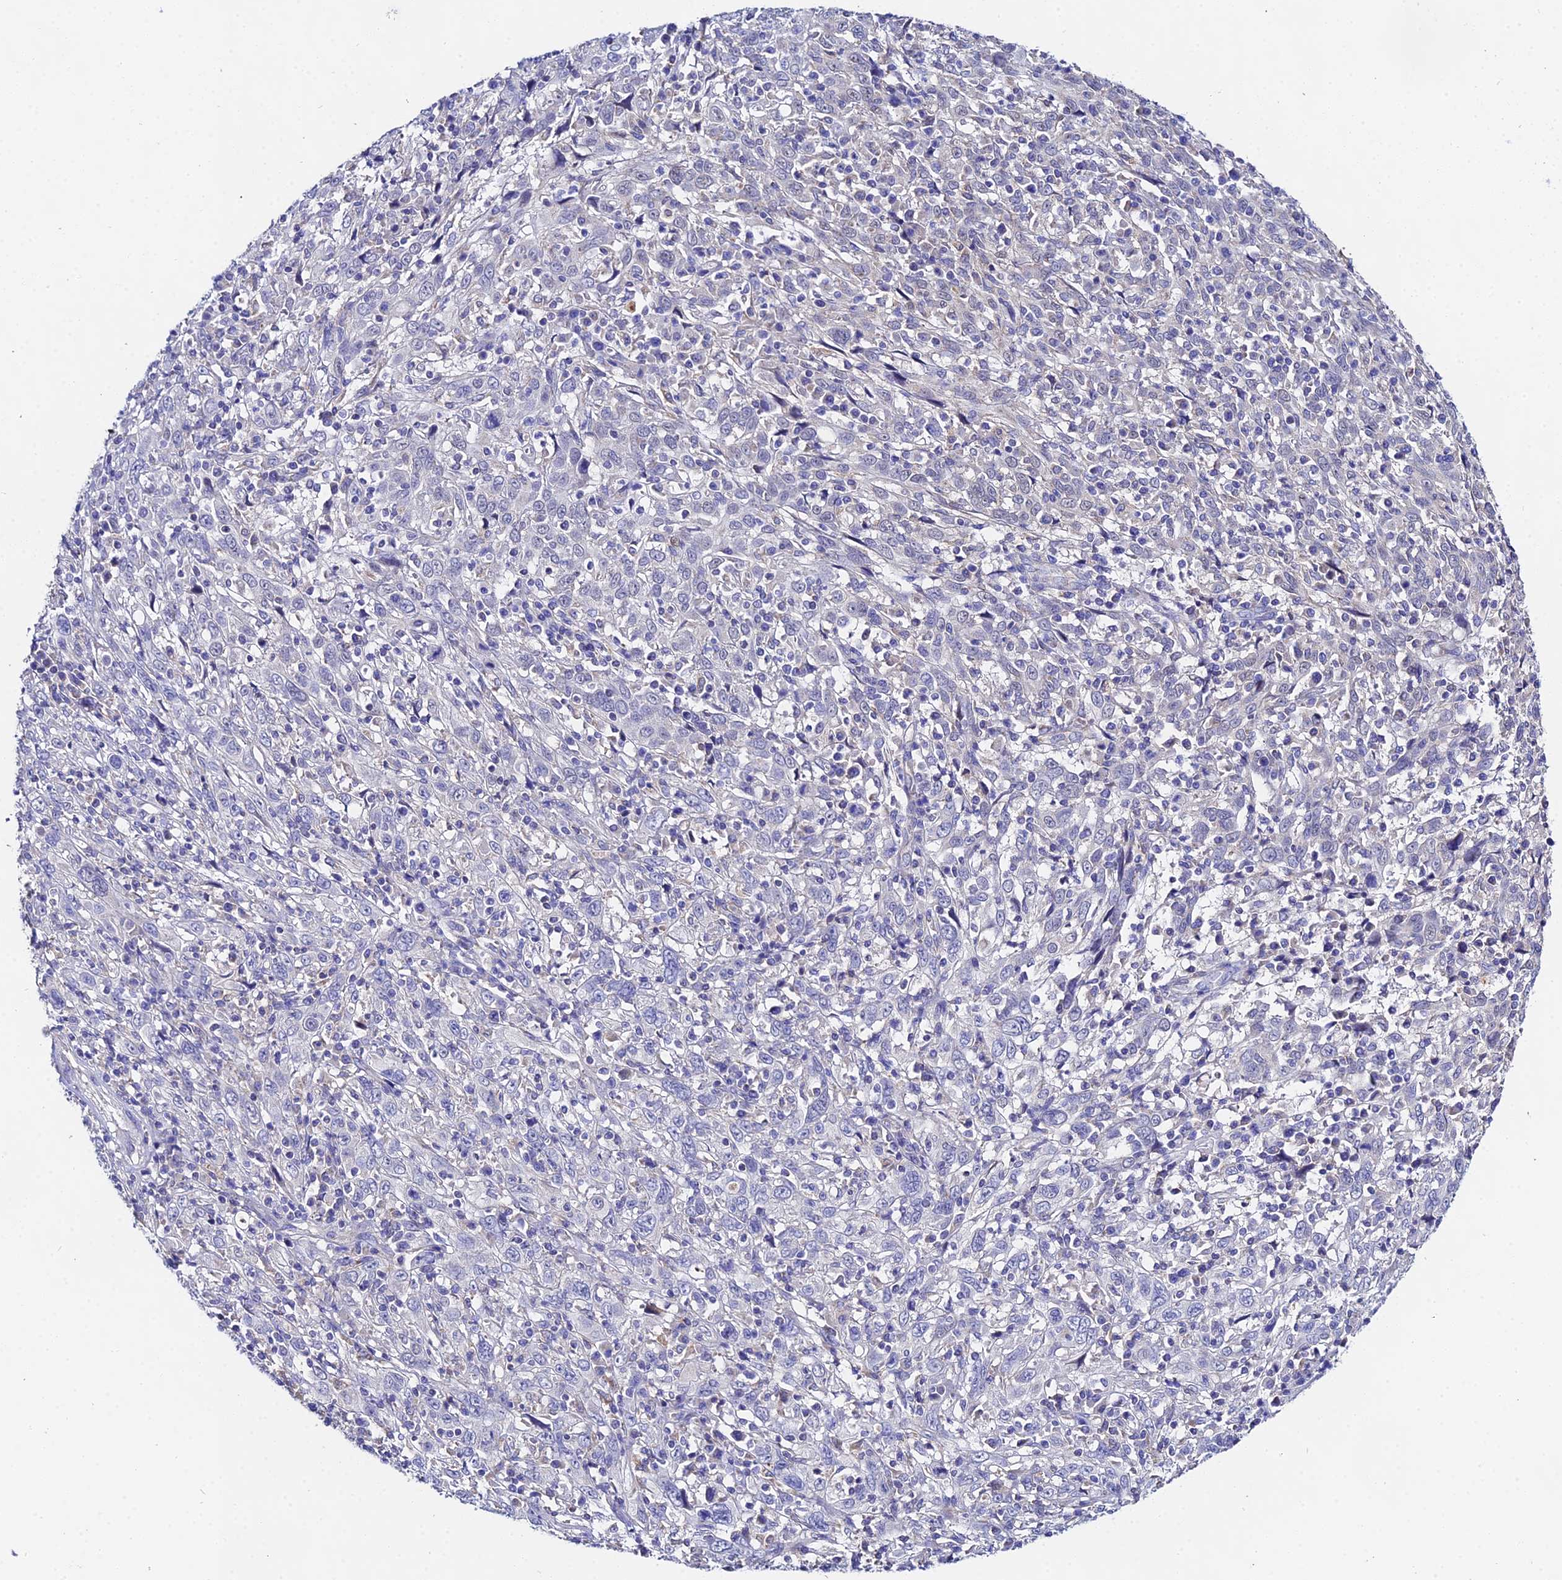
{"staining": {"intensity": "negative", "quantity": "none", "location": "none"}, "tissue": "cervical cancer", "cell_type": "Tumor cells", "image_type": "cancer", "snomed": [{"axis": "morphology", "description": "Squamous cell carcinoma, NOS"}, {"axis": "topography", "description": "Cervix"}], "caption": "Cervical cancer was stained to show a protein in brown. There is no significant staining in tumor cells.", "gene": "PPP2R2C", "patient": {"sex": "female", "age": 46}}